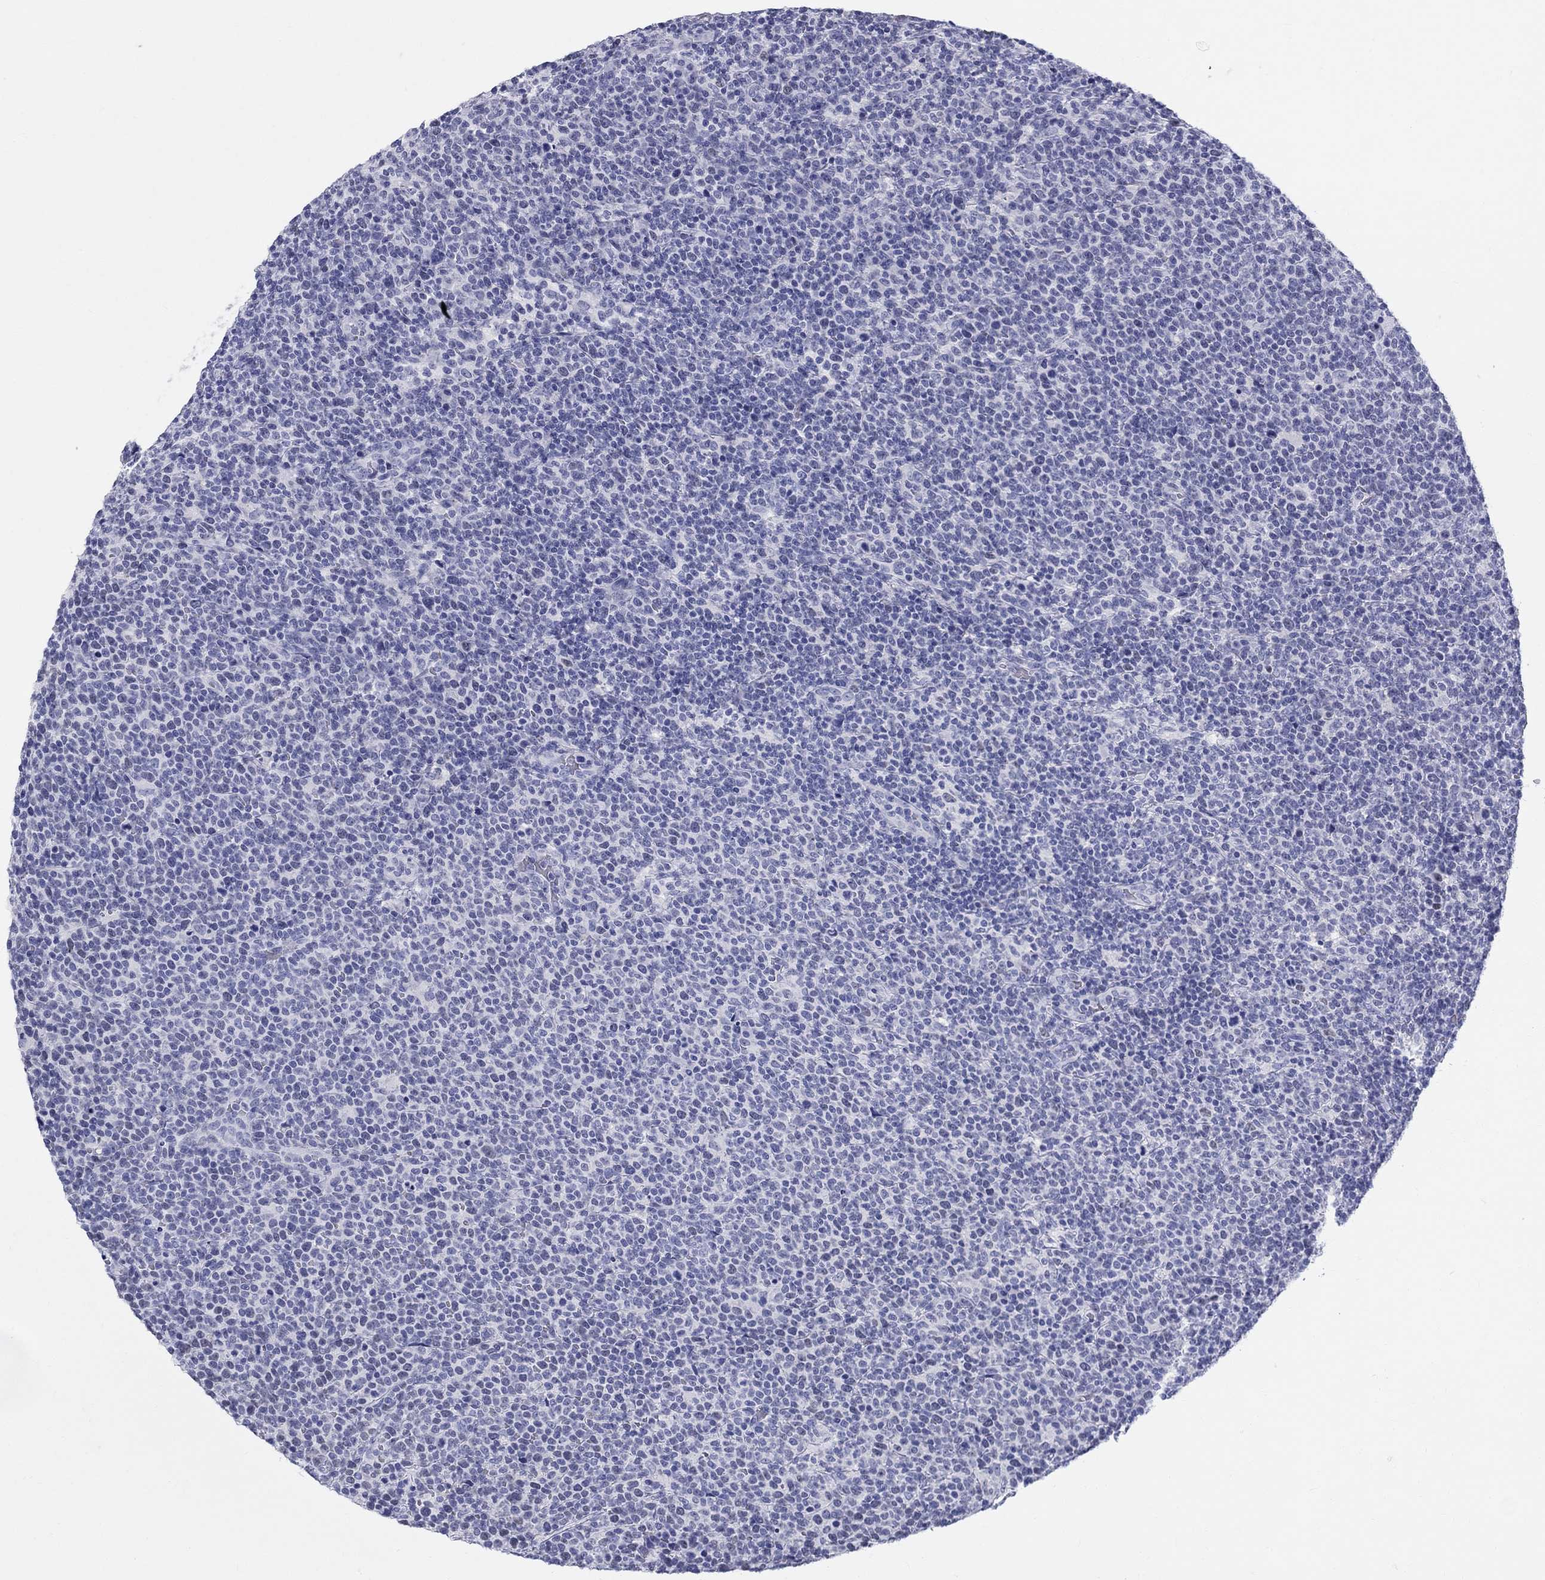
{"staining": {"intensity": "negative", "quantity": "none", "location": "none"}, "tissue": "lymphoma", "cell_type": "Tumor cells", "image_type": "cancer", "snomed": [{"axis": "morphology", "description": "Malignant lymphoma, non-Hodgkin's type, High grade"}, {"axis": "topography", "description": "Lymph node"}], "caption": "Immunohistochemistry (IHC) photomicrograph of malignant lymphoma, non-Hodgkin's type (high-grade) stained for a protein (brown), which displays no positivity in tumor cells.", "gene": "LAMP5", "patient": {"sex": "male", "age": 61}}